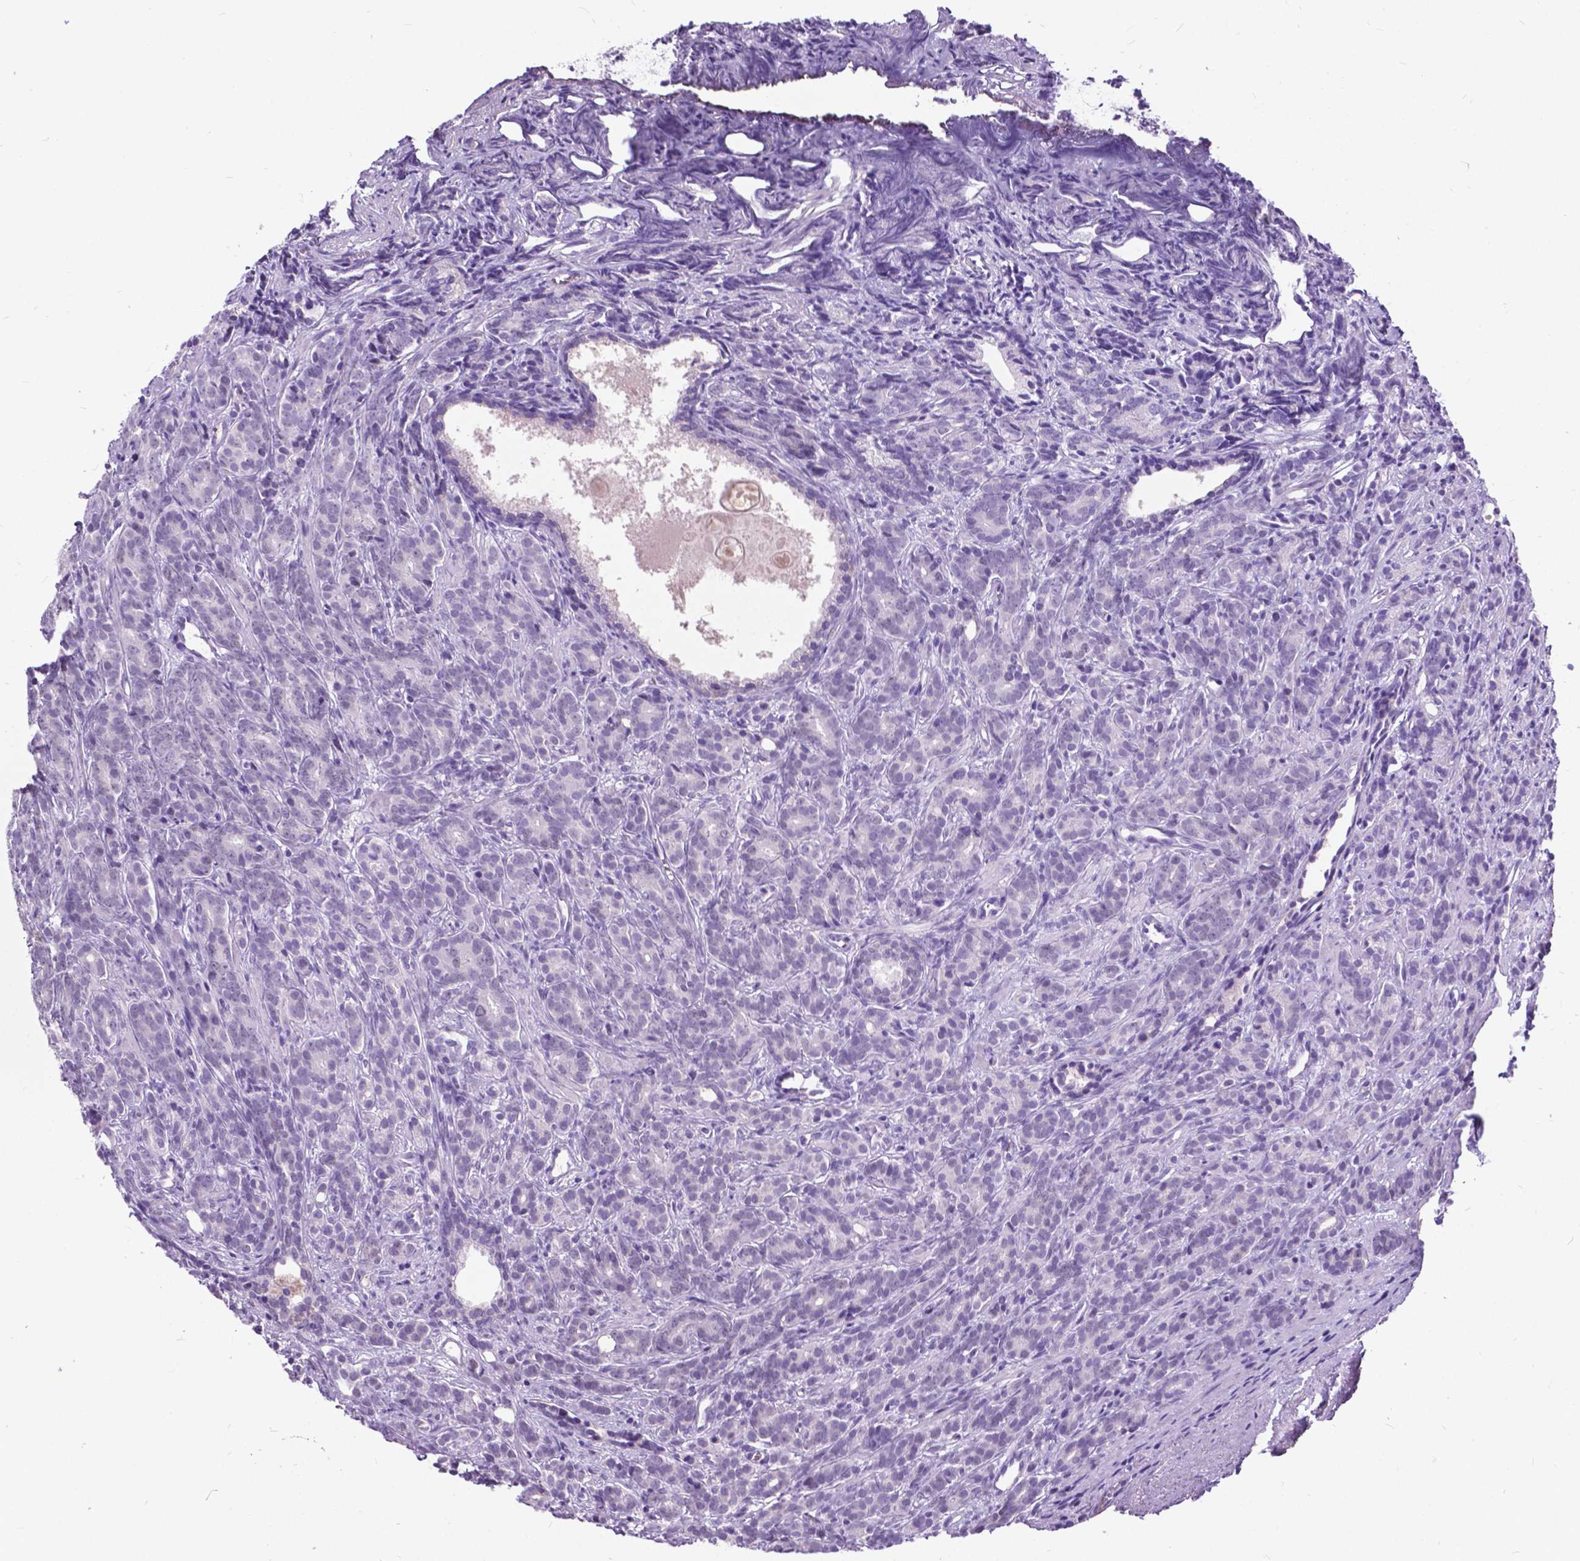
{"staining": {"intensity": "negative", "quantity": "none", "location": "none"}, "tissue": "prostate cancer", "cell_type": "Tumor cells", "image_type": "cancer", "snomed": [{"axis": "morphology", "description": "Adenocarcinoma, High grade"}, {"axis": "topography", "description": "Prostate"}], "caption": "High power microscopy micrograph of an immunohistochemistry (IHC) histopathology image of prostate adenocarcinoma (high-grade), revealing no significant expression in tumor cells.", "gene": "BSND", "patient": {"sex": "male", "age": 84}}